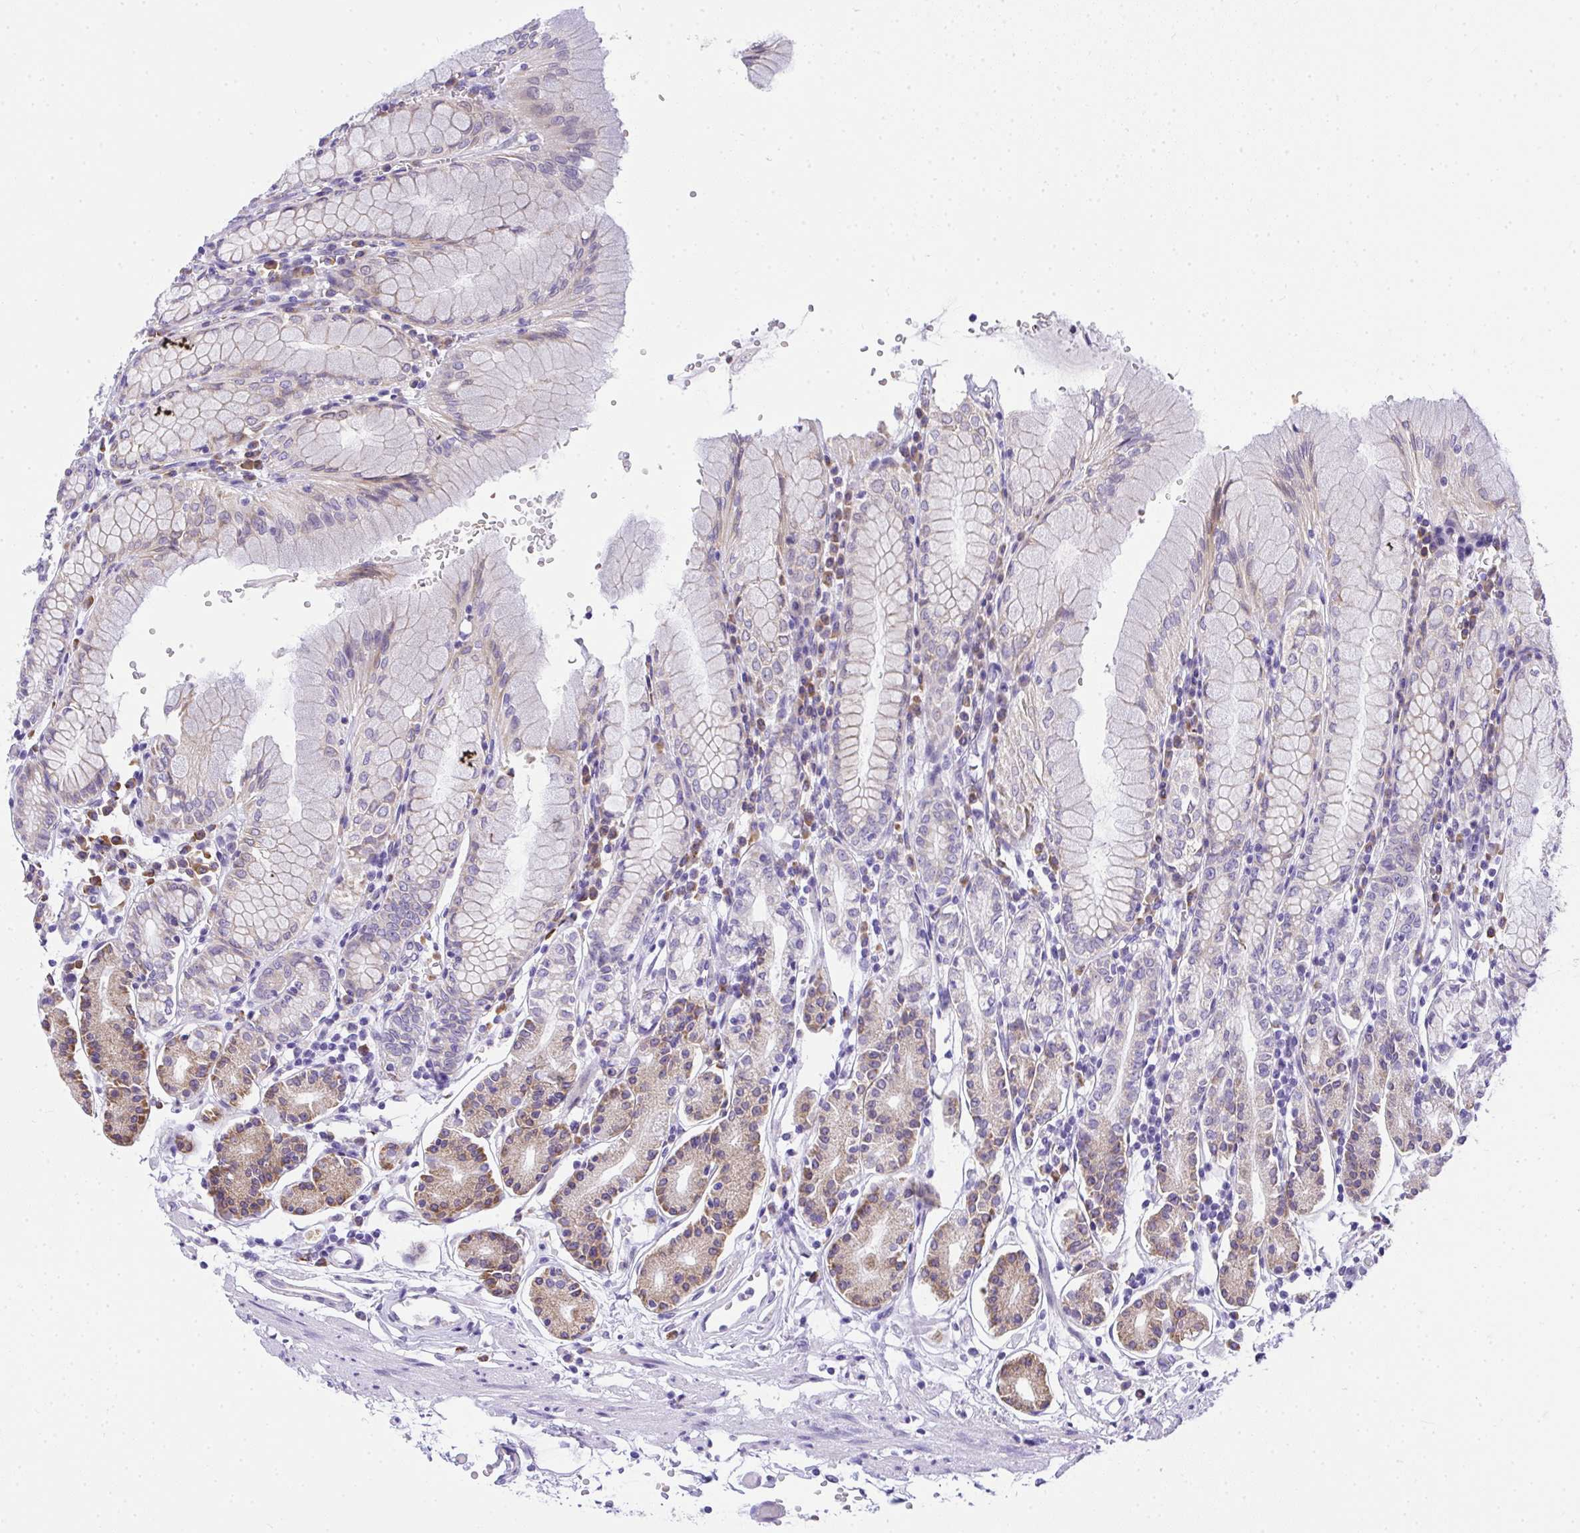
{"staining": {"intensity": "moderate", "quantity": "<25%", "location": "cytoplasmic/membranous"}, "tissue": "stomach", "cell_type": "Glandular cells", "image_type": "normal", "snomed": [{"axis": "morphology", "description": "Normal tissue, NOS"}, {"axis": "topography", "description": "Stomach"}], "caption": "An image of human stomach stained for a protein reveals moderate cytoplasmic/membranous brown staining in glandular cells. (Brightfield microscopy of DAB IHC at high magnification).", "gene": "ADRA2C", "patient": {"sex": "female", "age": 62}}